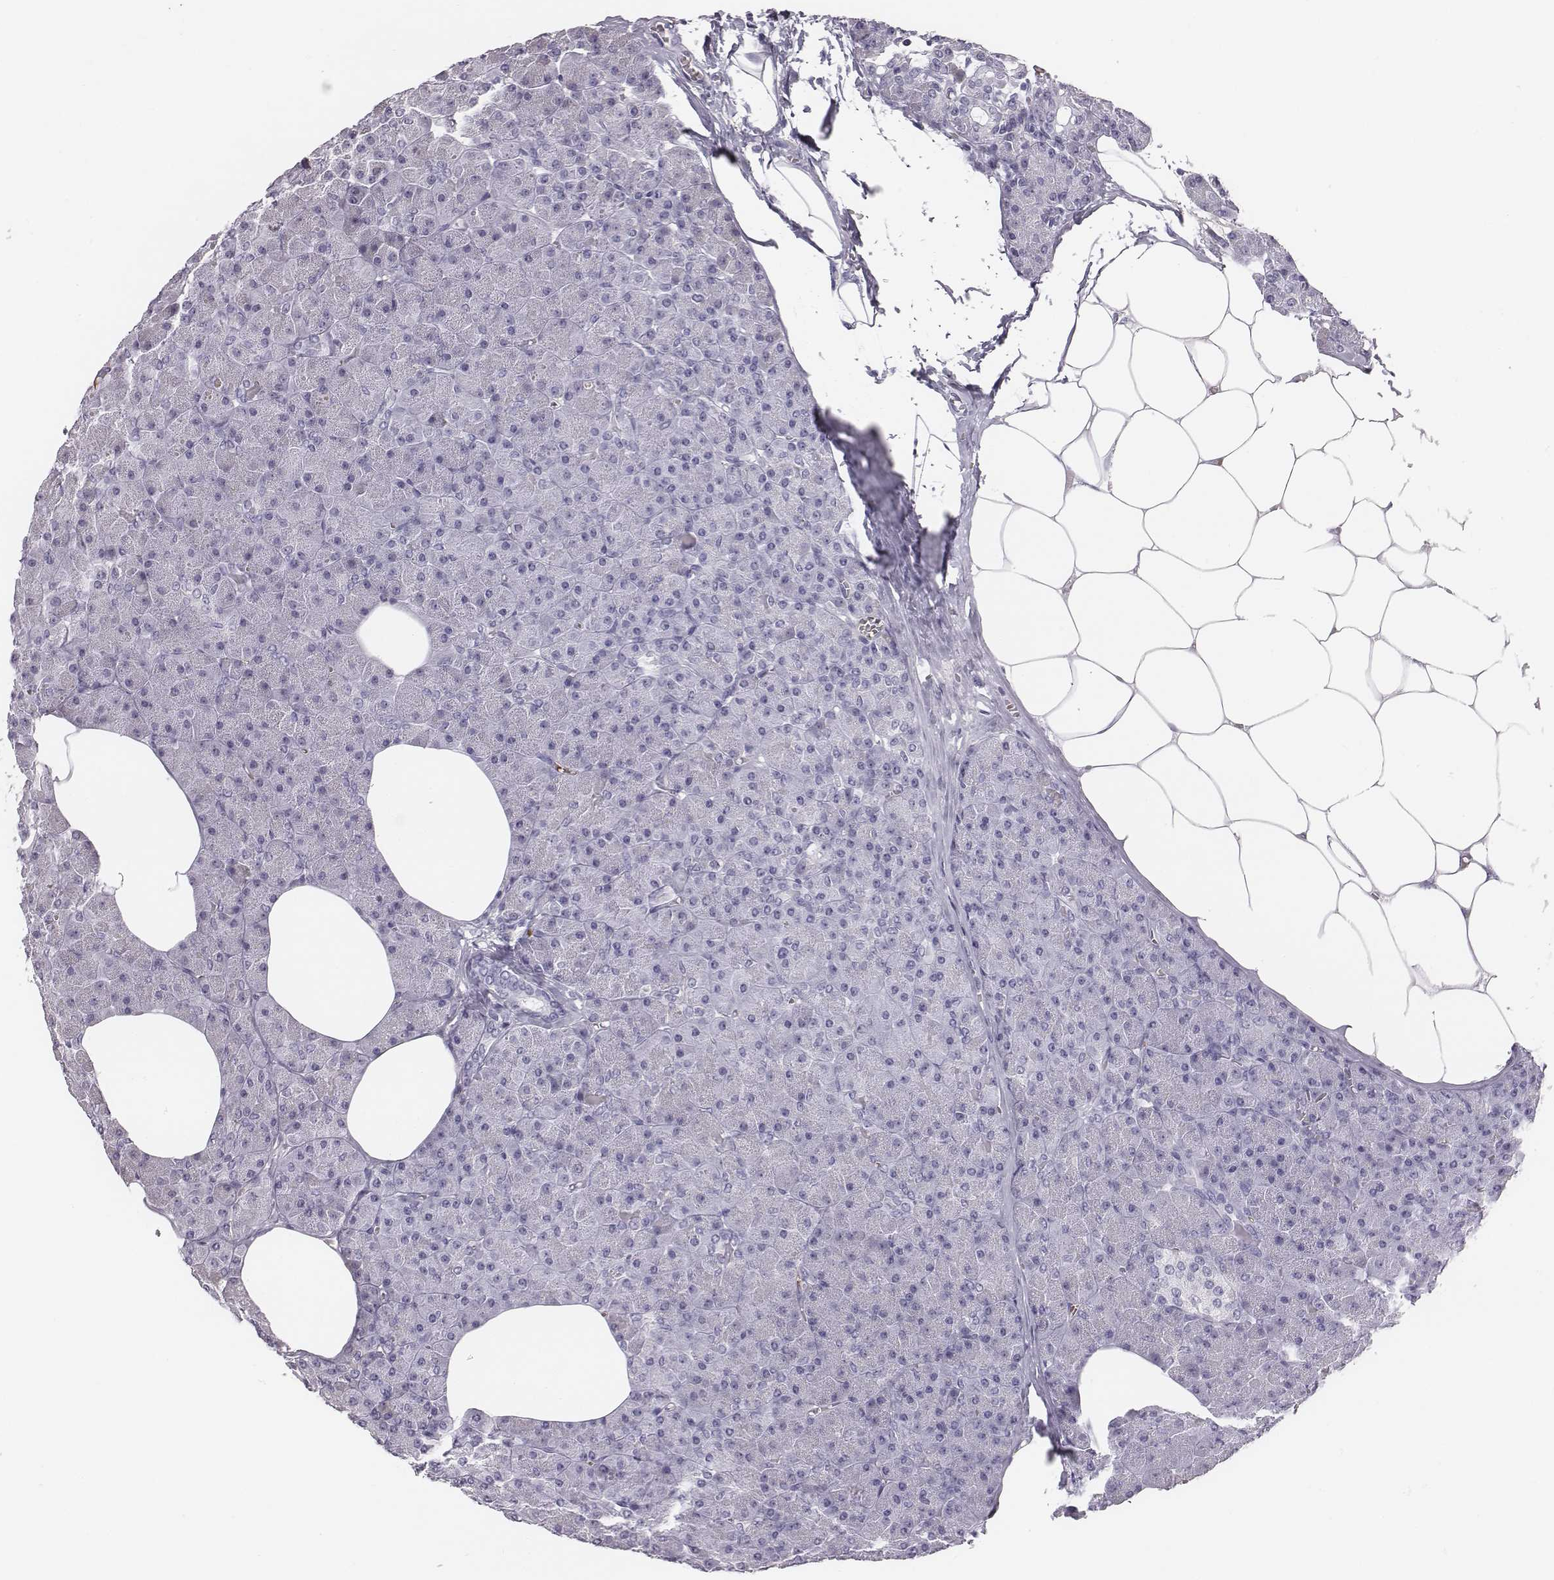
{"staining": {"intensity": "negative", "quantity": "none", "location": "none"}, "tissue": "pancreas", "cell_type": "Exocrine glandular cells", "image_type": "normal", "snomed": [{"axis": "morphology", "description": "Normal tissue, NOS"}, {"axis": "topography", "description": "Pancreas"}], "caption": "This is an IHC image of normal human pancreas. There is no expression in exocrine glandular cells.", "gene": "HBZ", "patient": {"sex": "female", "age": 45}}